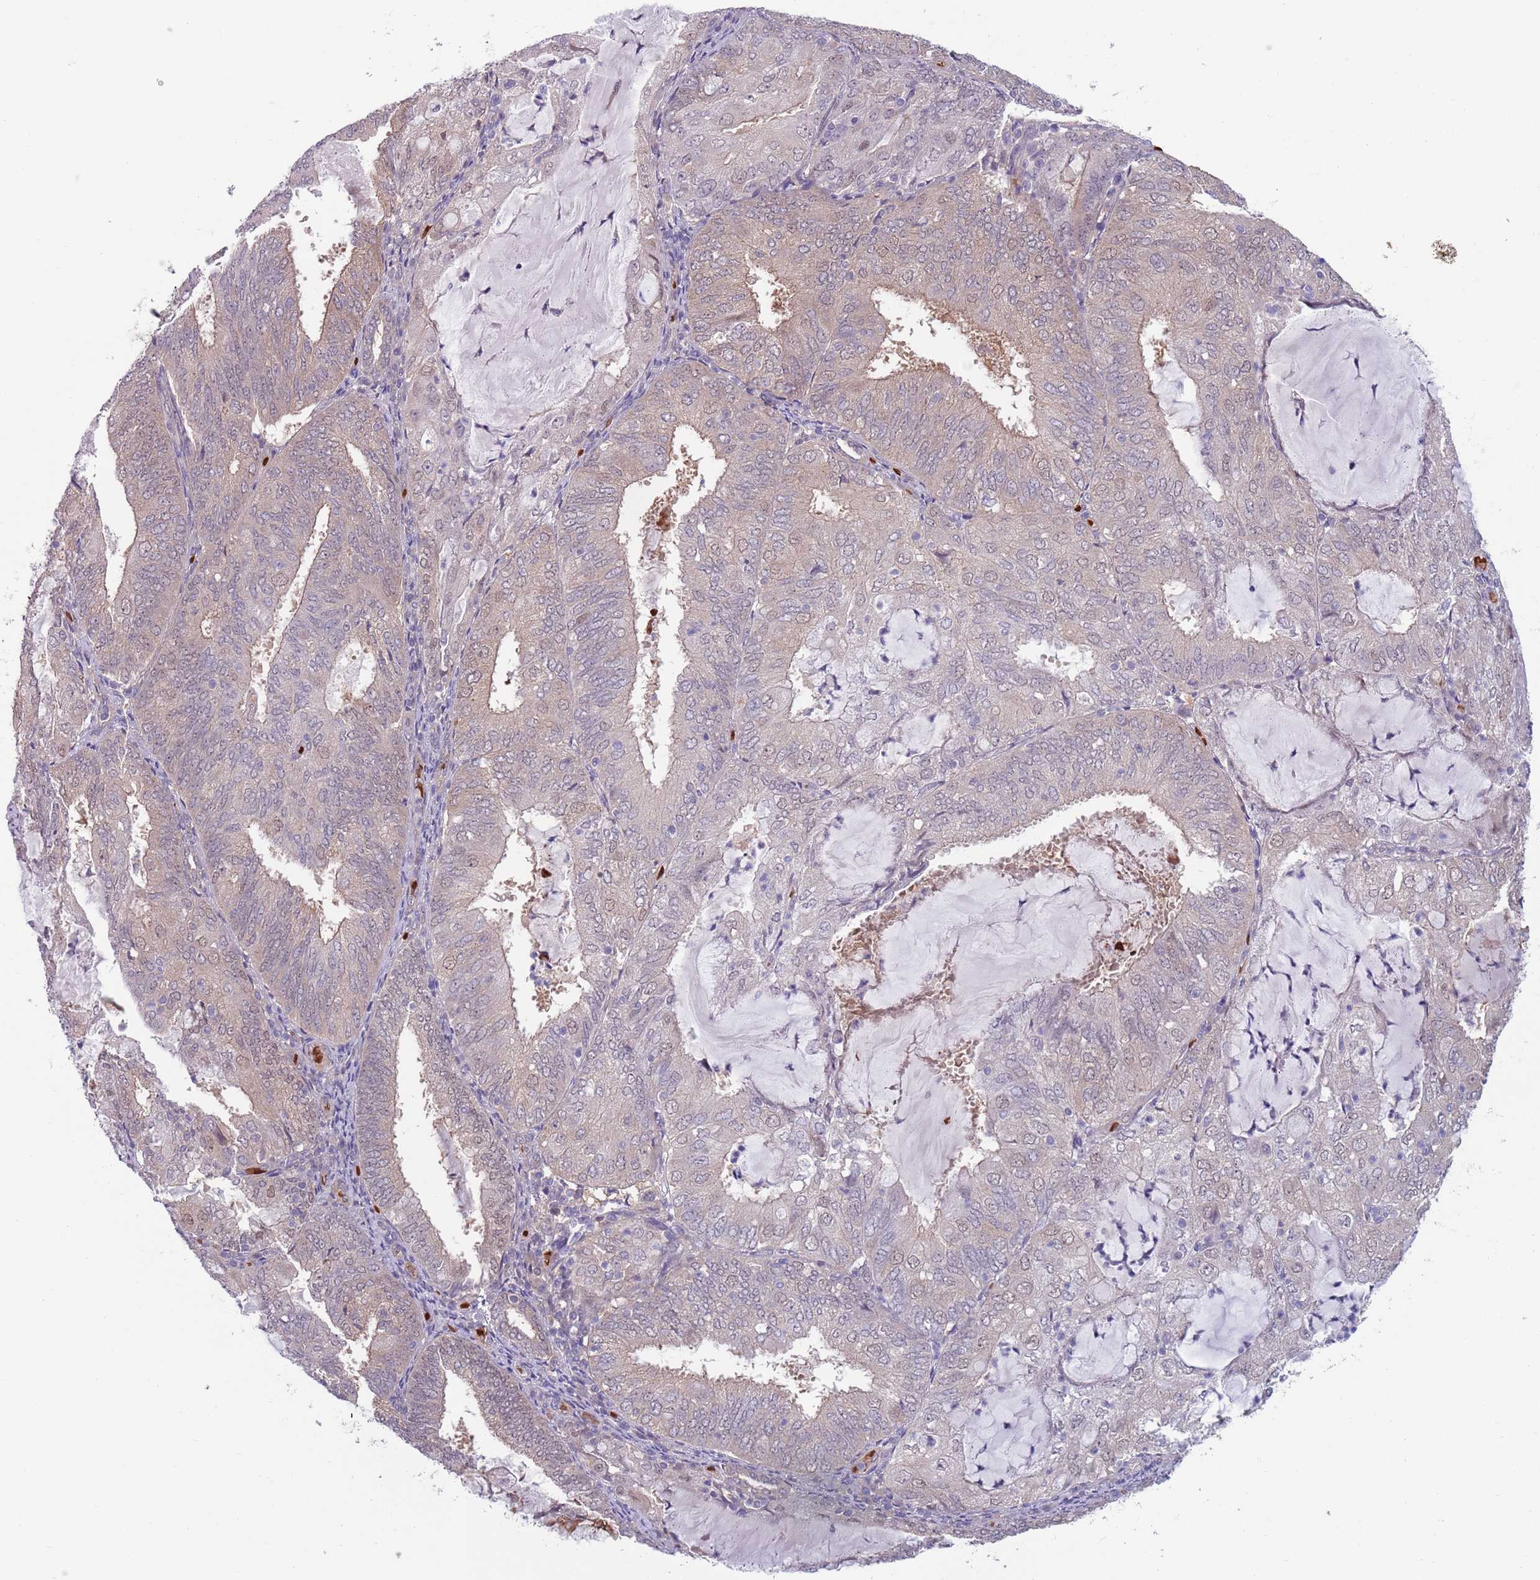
{"staining": {"intensity": "moderate", "quantity": "<25%", "location": "cytoplasmic/membranous,nuclear"}, "tissue": "endometrial cancer", "cell_type": "Tumor cells", "image_type": "cancer", "snomed": [{"axis": "morphology", "description": "Adenocarcinoma, NOS"}, {"axis": "topography", "description": "Endometrium"}], "caption": "A photomicrograph of endometrial cancer (adenocarcinoma) stained for a protein demonstrates moderate cytoplasmic/membranous and nuclear brown staining in tumor cells.", "gene": "CLNS1A", "patient": {"sex": "female", "age": 81}}